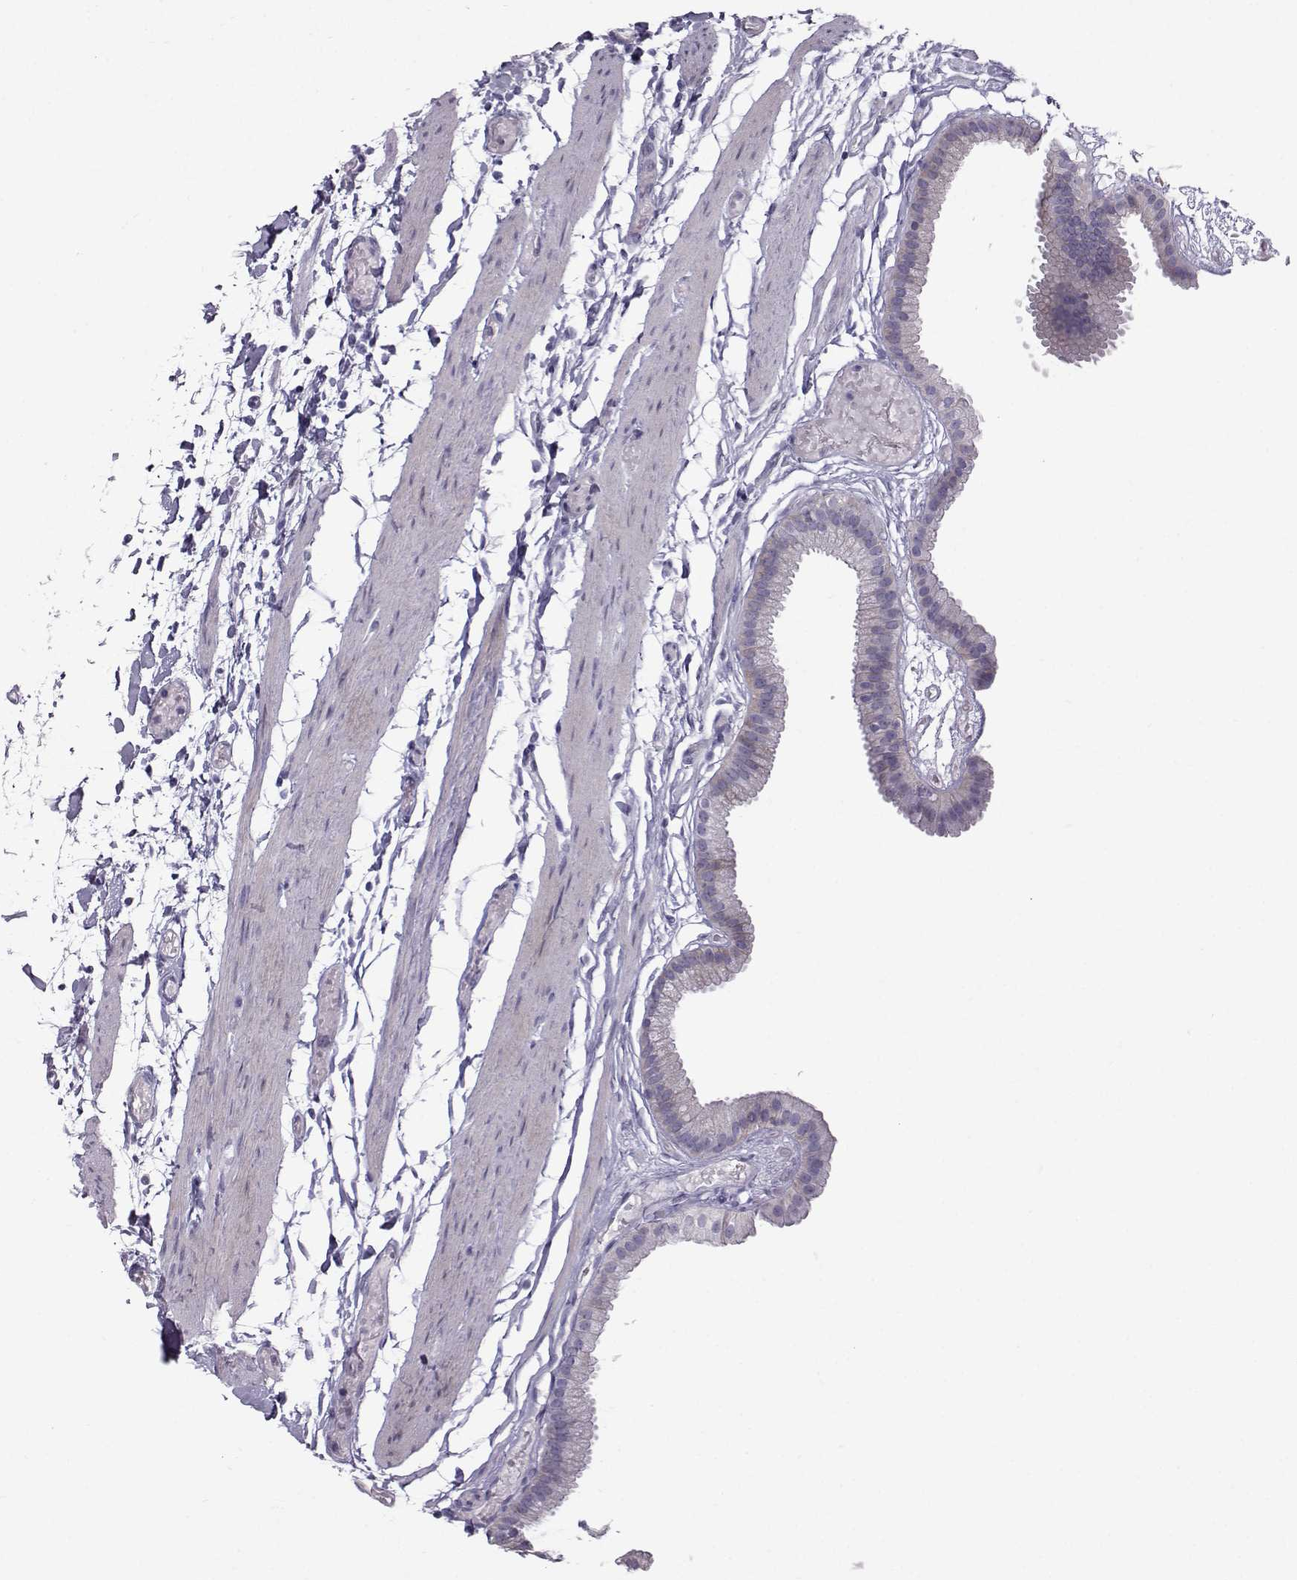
{"staining": {"intensity": "negative", "quantity": "none", "location": "none"}, "tissue": "gallbladder", "cell_type": "Glandular cells", "image_type": "normal", "snomed": [{"axis": "morphology", "description": "Normal tissue, NOS"}, {"axis": "topography", "description": "Gallbladder"}], "caption": "Photomicrograph shows no significant protein positivity in glandular cells of normal gallbladder.", "gene": "DMRT3", "patient": {"sex": "female", "age": 45}}